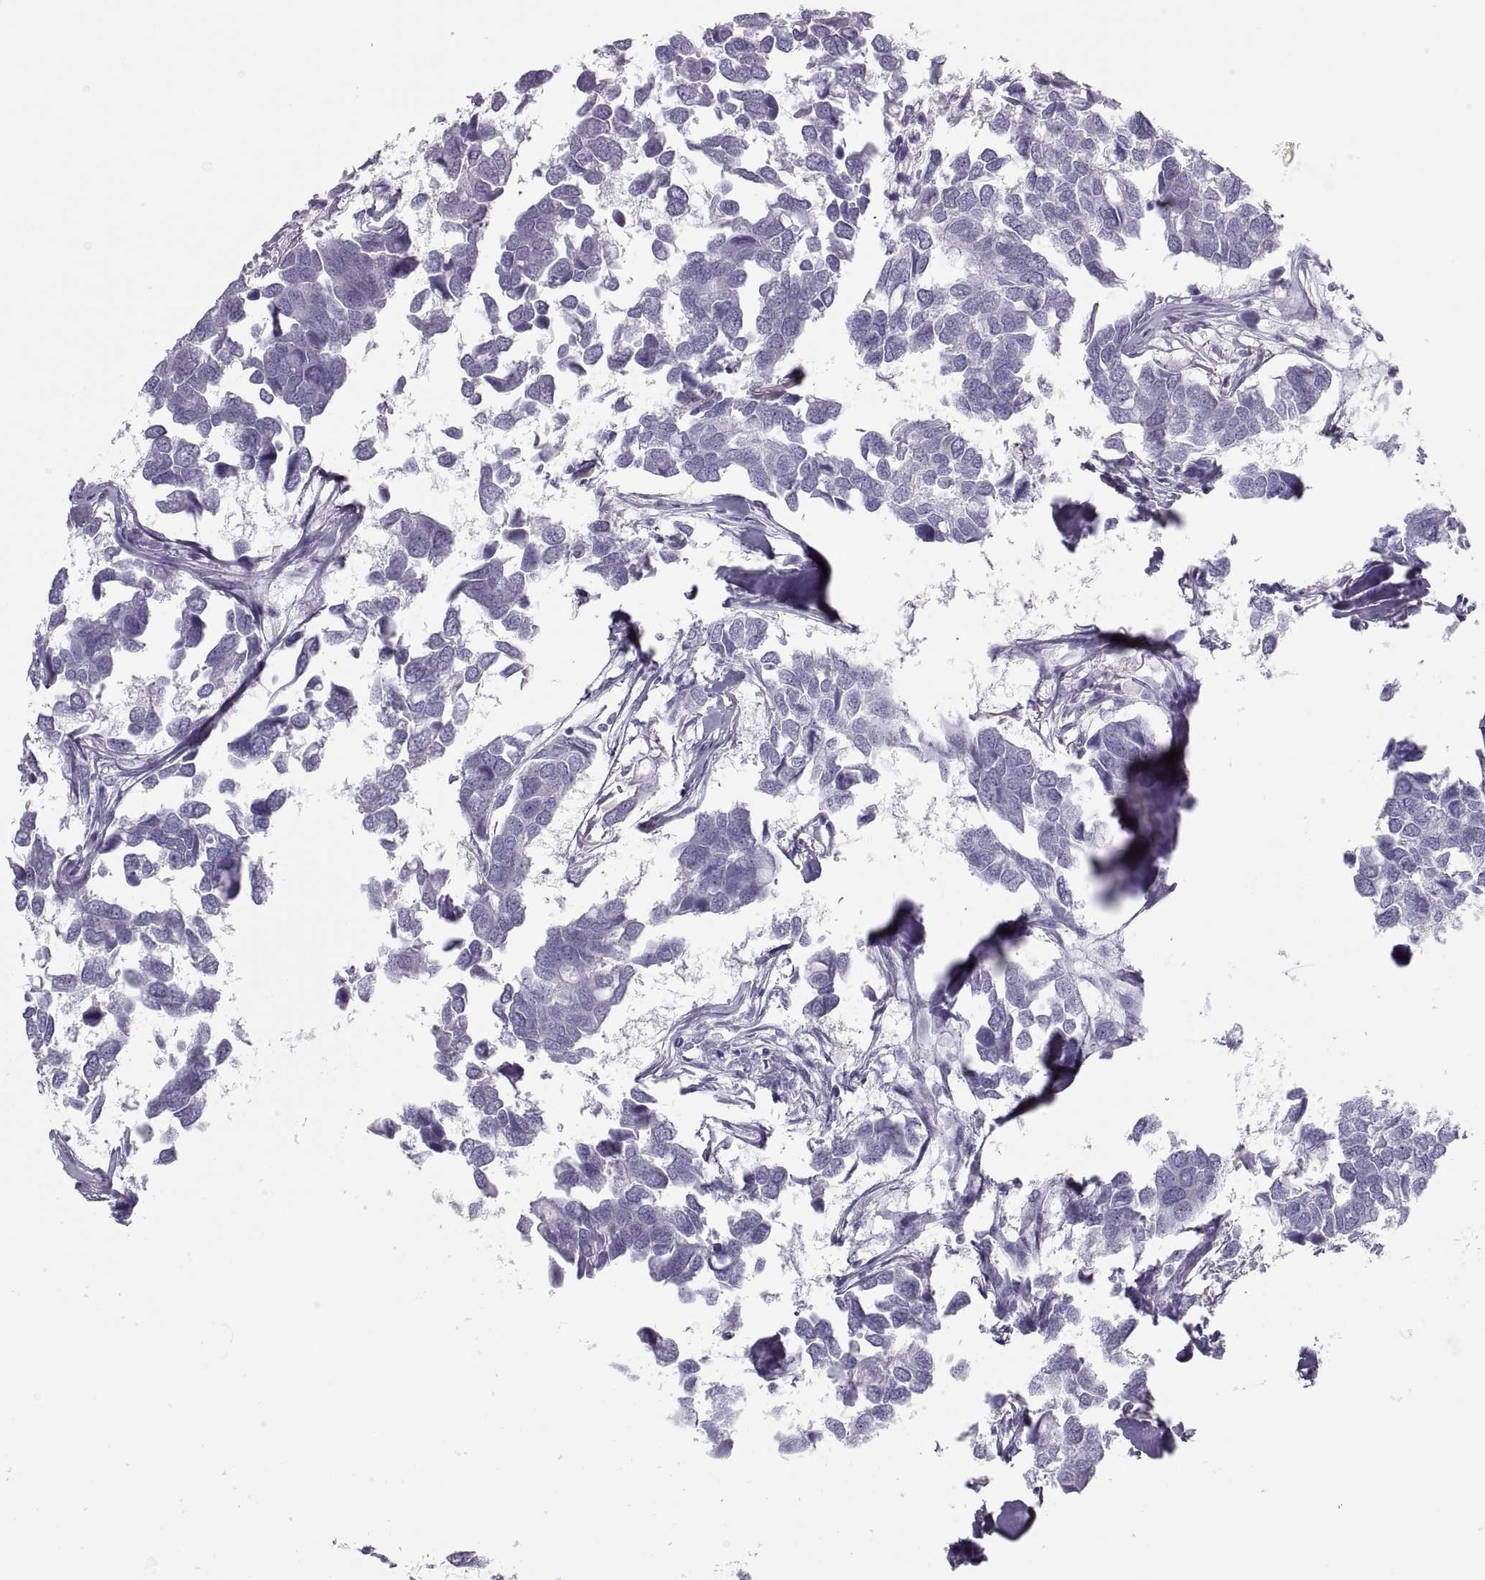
{"staining": {"intensity": "negative", "quantity": "none", "location": "none"}, "tissue": "breast cancer", "cell_type": "Tumor cells", "image_type": "cancer", "snomed": [{"axis": "morphology", "description": "Duct carcinoma"}, {"axis": "topography", "description": "Breast"}], "caption": "The micrograph demonstrates no staining of tumor cells in breast infiltrating ductal carcinoma.", "gene": "SEMG1", "patient": {"sex": "female", "age": 83}}